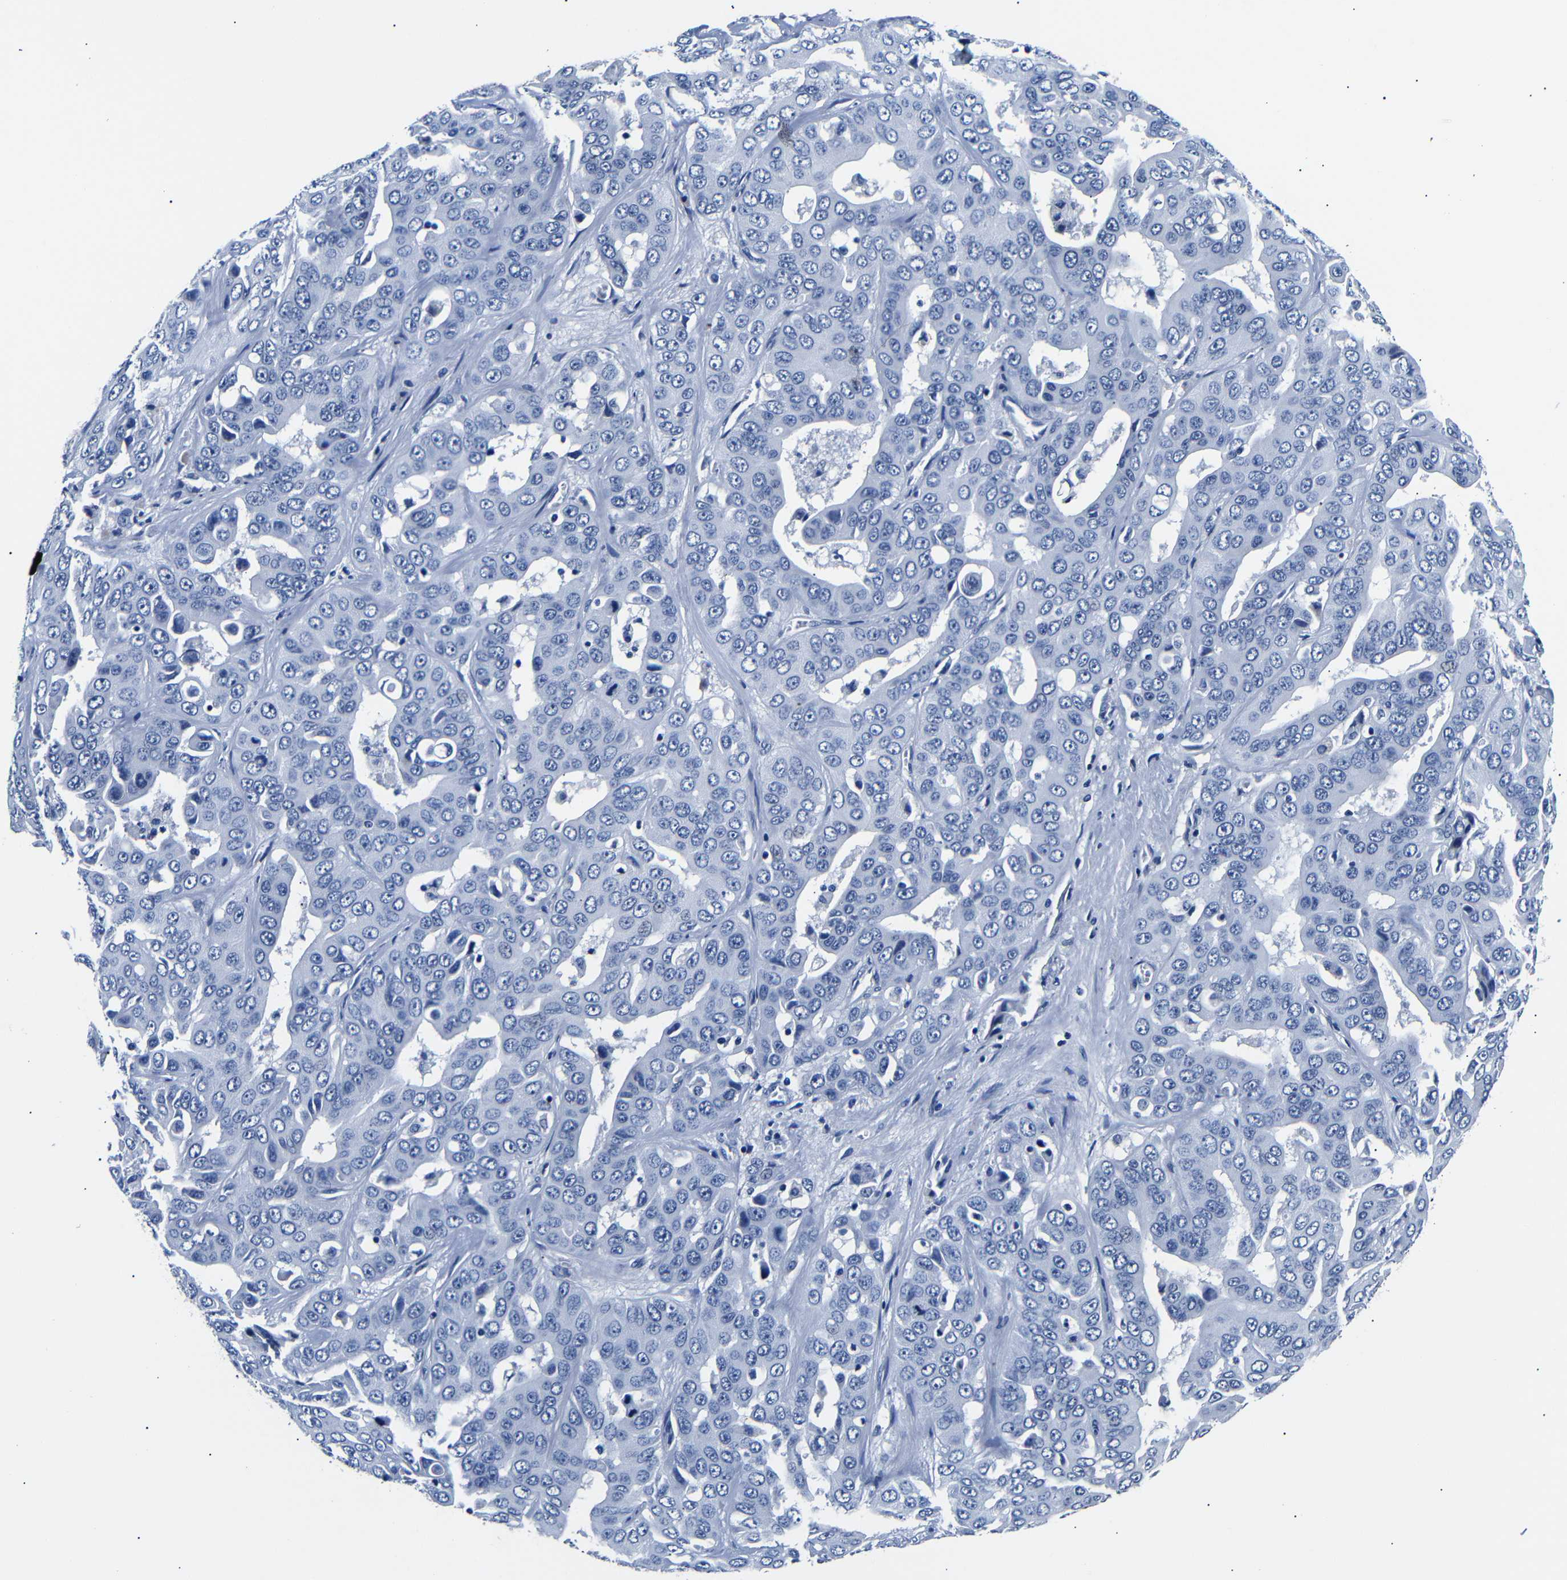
{"staining": {"intensity": "negative", "quantity": "none", "location": "none"}, "tissue": "liver cancer", "cell_type": "Tumor cells", "image_type": "cancer", "snomed": [{"axis": "morphology", "description": "Cholangiocarcinoma"}, {"axis": "topography", "description": "Liver"}], "caption": "DAB immunohistochemical staining of human cholangiocarcinoma (liver) exhibits no significant expression in tumor cells.", "gene": "GAP43", "patient": {"sex": "female", "age": 52}}